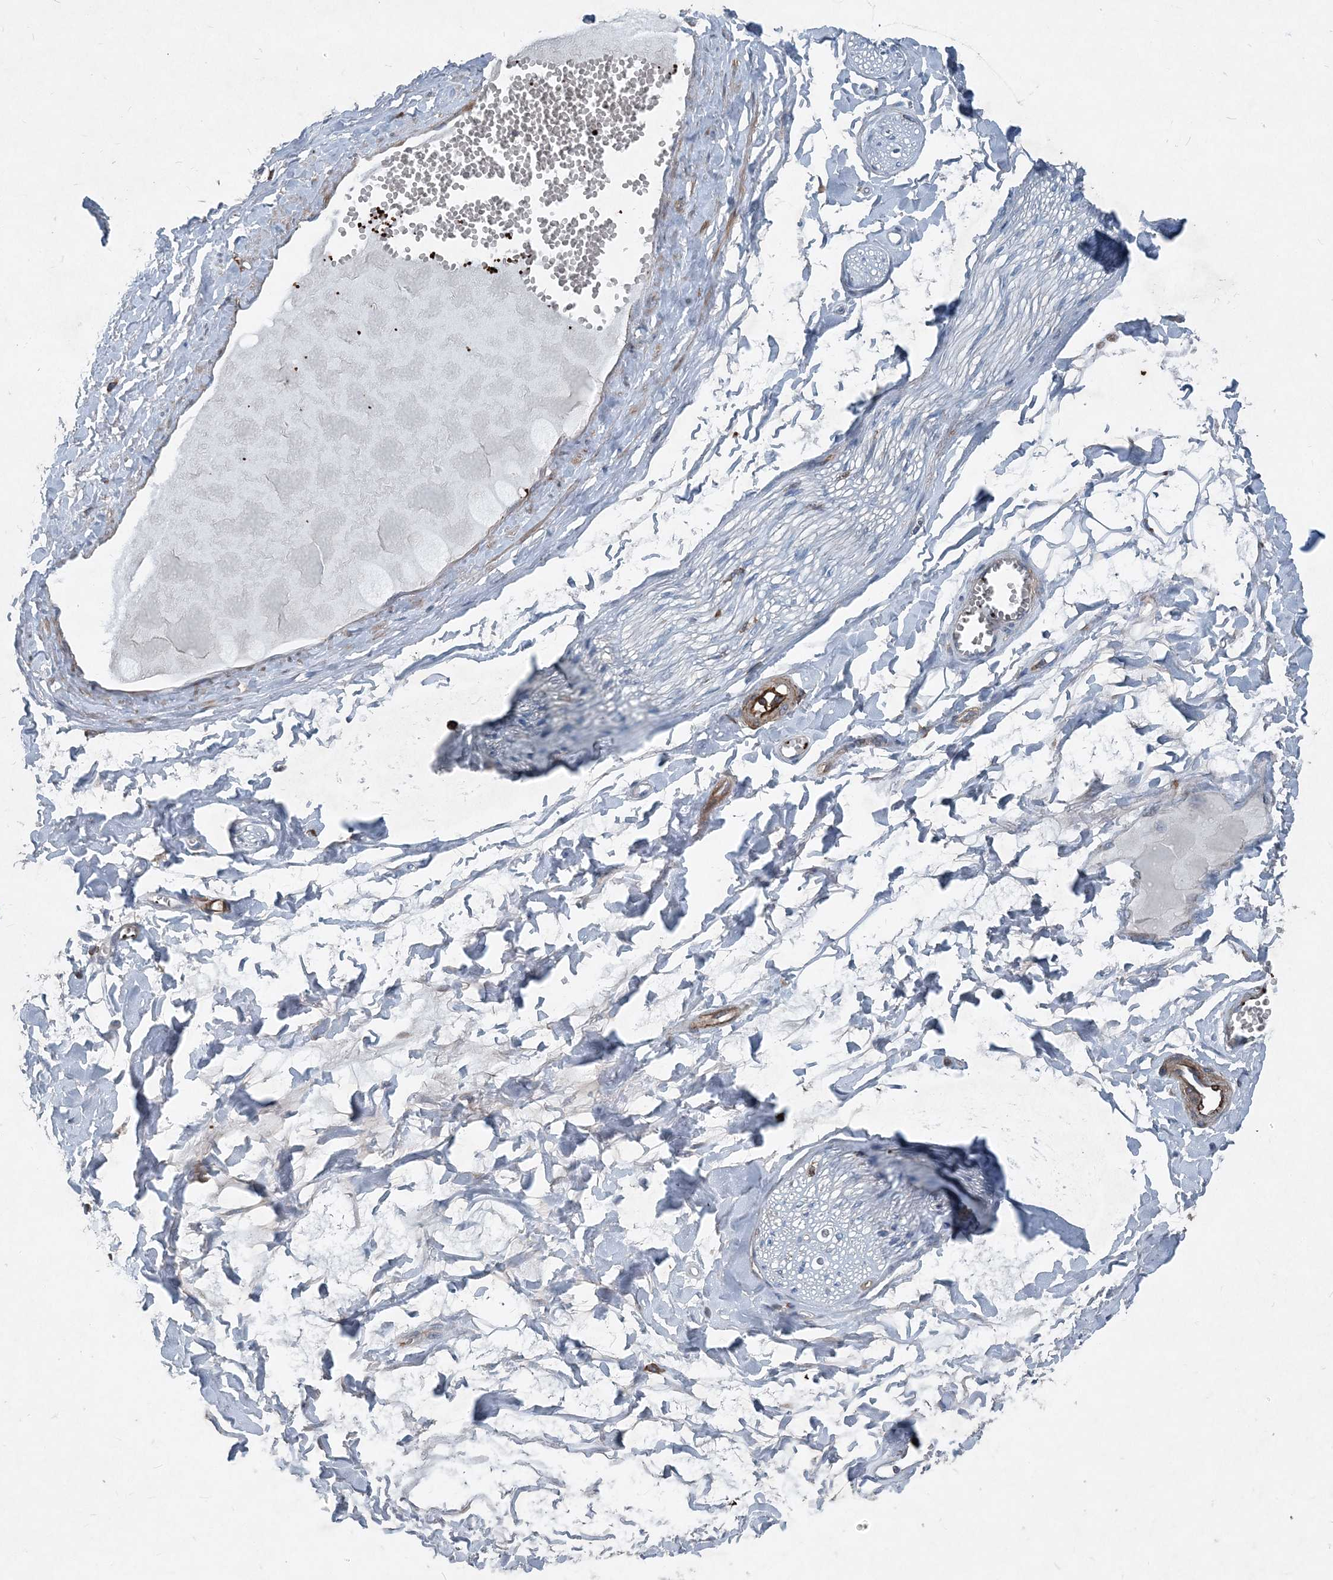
{"staining": {"intensity": "moderate", "quantity": "<25%", "location": "cytoplasmic/membranous"}, "tissue": "adipose tissue", "cell_type": "Adipocytes", "image_type": "normal", "snomed": [{"axis": "morphology", "description": "Normal tissue, NOS"}, {"axis": "morphology", "description": "Inflammation, NOS"}, {"axis": "topography", "description": "Salivary gland"}, {"axis": "topography", "description": "Peripheral nerve tissue"}], "caption": "This is a photomicrograph of IHC staining of unremarkable adipose tissue, which shows moderate positivity in the cytoplasmic/membranous of adipocytes.", "gene": "DGUOK", "patient": {"sex": "female", "age": 75}}